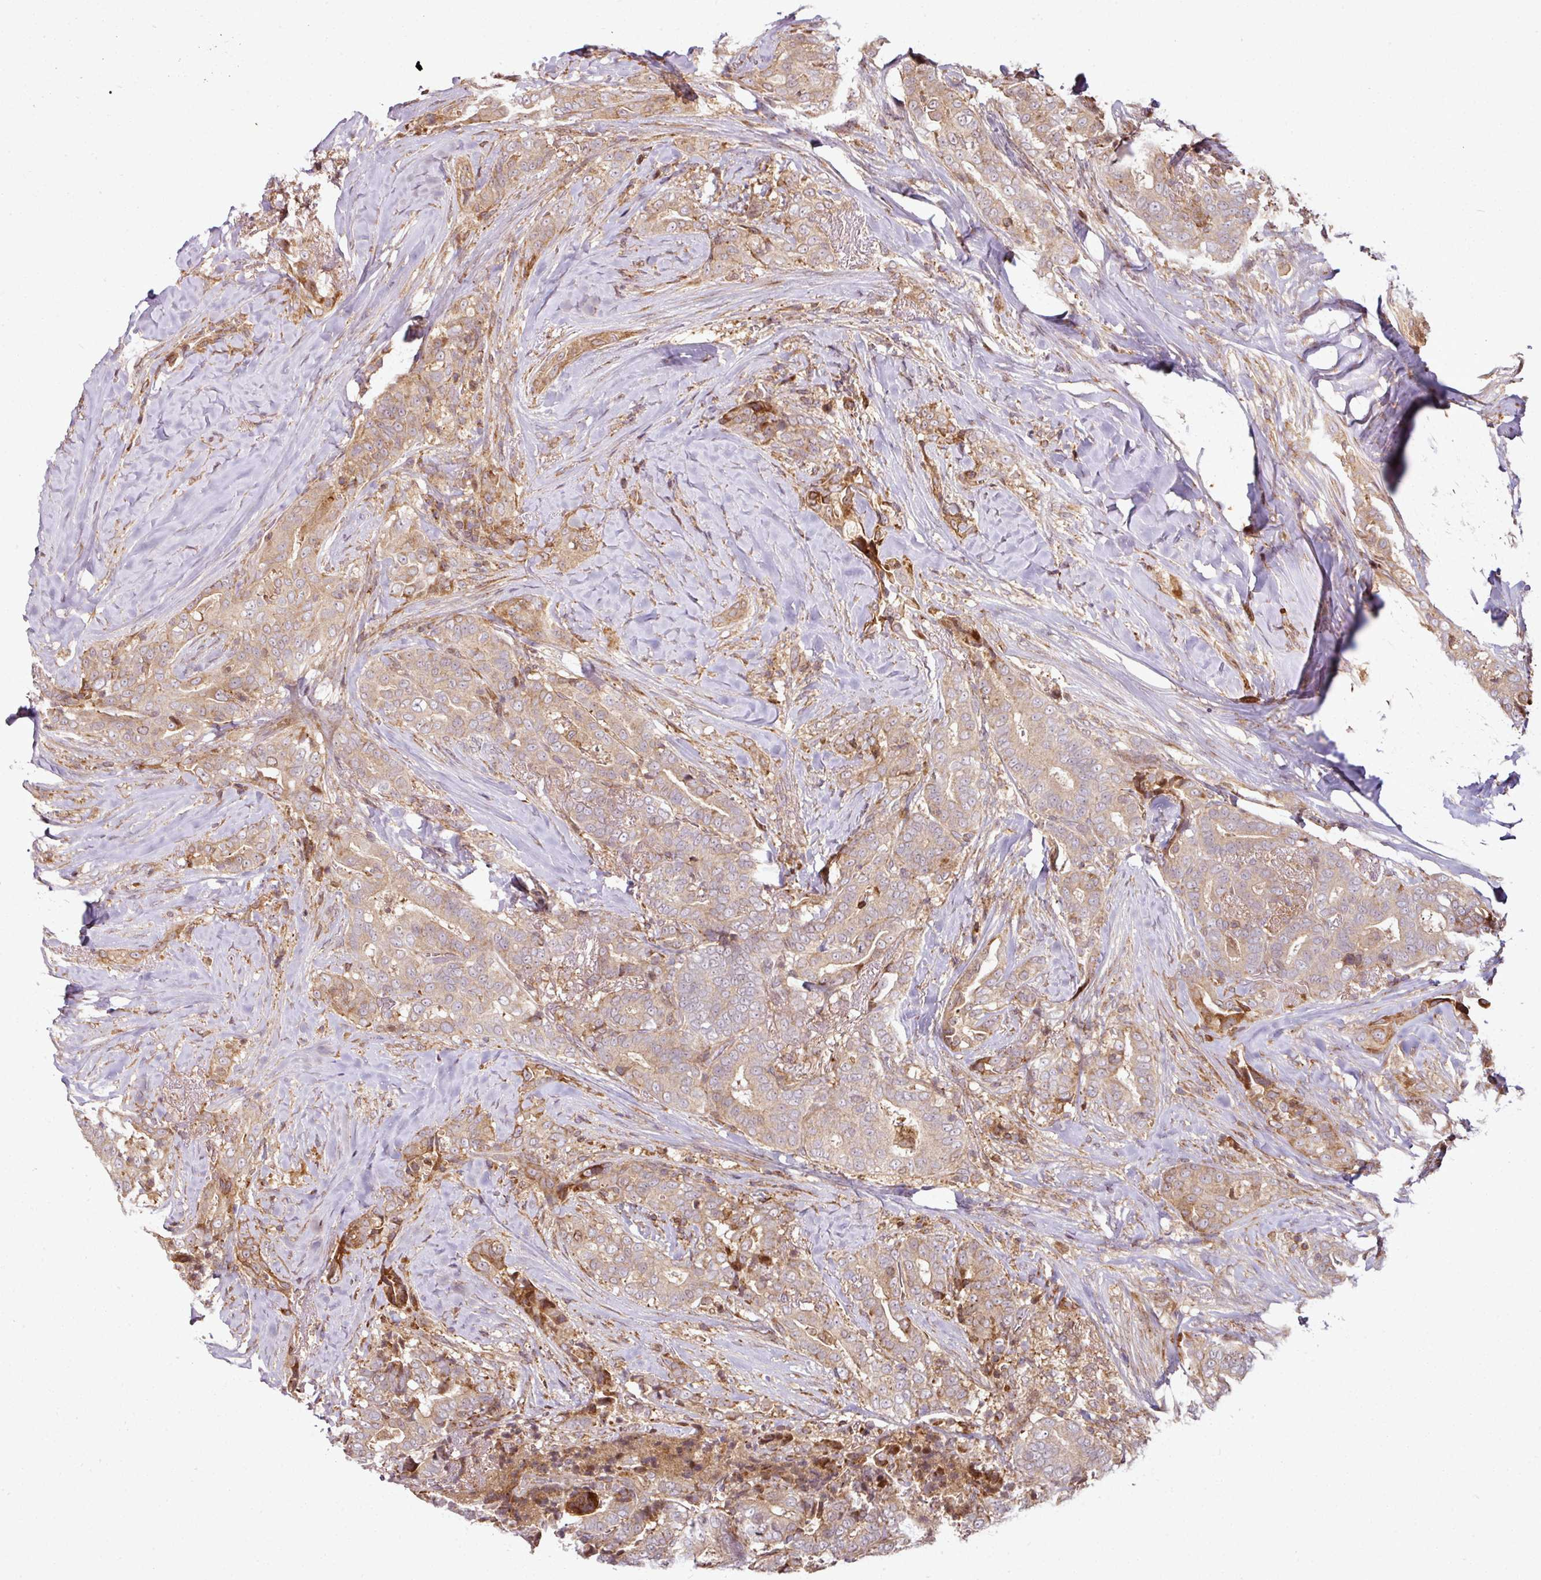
{"staining": {"intensity": "moderate", "quantity": ">75%", "location": "cytoplasmic/membranous"}, "tissue": "thyroid cancer", "cell_type": "Tumor cells", "image_type": "cancer", "snomed": [{"axis": "morphology", "description": "Papillary adenocarcinoma, NOS"}, {"axis": "topography", "description": "Thyroid gland"}], "caption": "High-power microscopy captured an immunohistochemistry (IHC) micrograph of thyroid cancer (papillary adenocarcinoma), revealing moderate cytoplasmic/membranous expression in approximately >75% of tumor cells.", "gene": "ATAT1", "patient": {"sex": "male", "age": 61}}